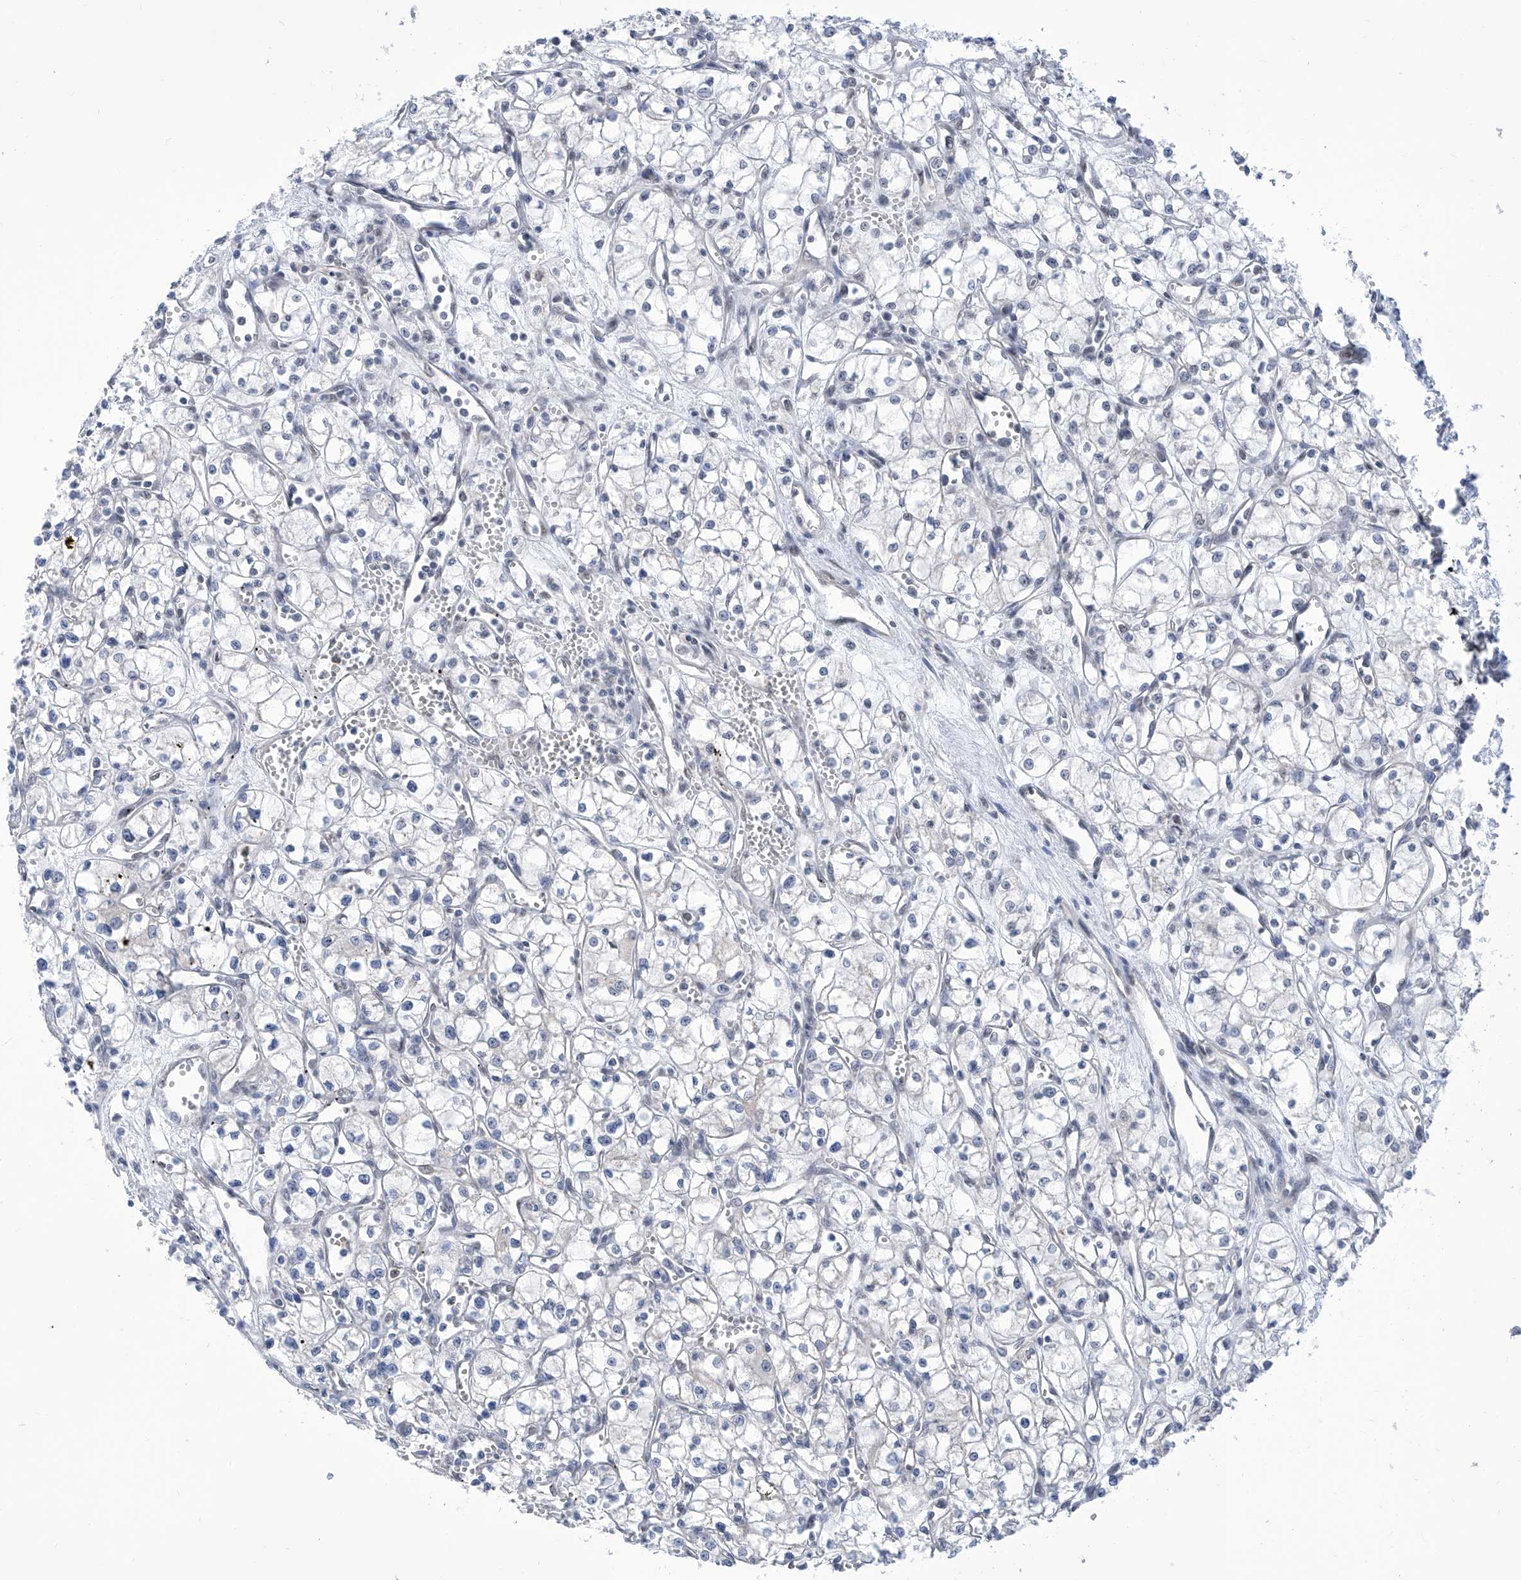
{"staining": {"intensity": "negative", "quantity": "none", "location": "none"}, "tissue": "renal cancer", "cell_type": "Tumor cells", "image_type": "cancer", "snomed": [{"axis": "morphology", "description": "Adenocarcinoma, NOS"}, {"axis": "topography", "description": "Kidney"}], "caption": "The micrograph demonstrates no staining of tumor cells in adenocarcinoma (renal).", "gene": "SART1", "patient": {"sex": "male", "age": 59}}